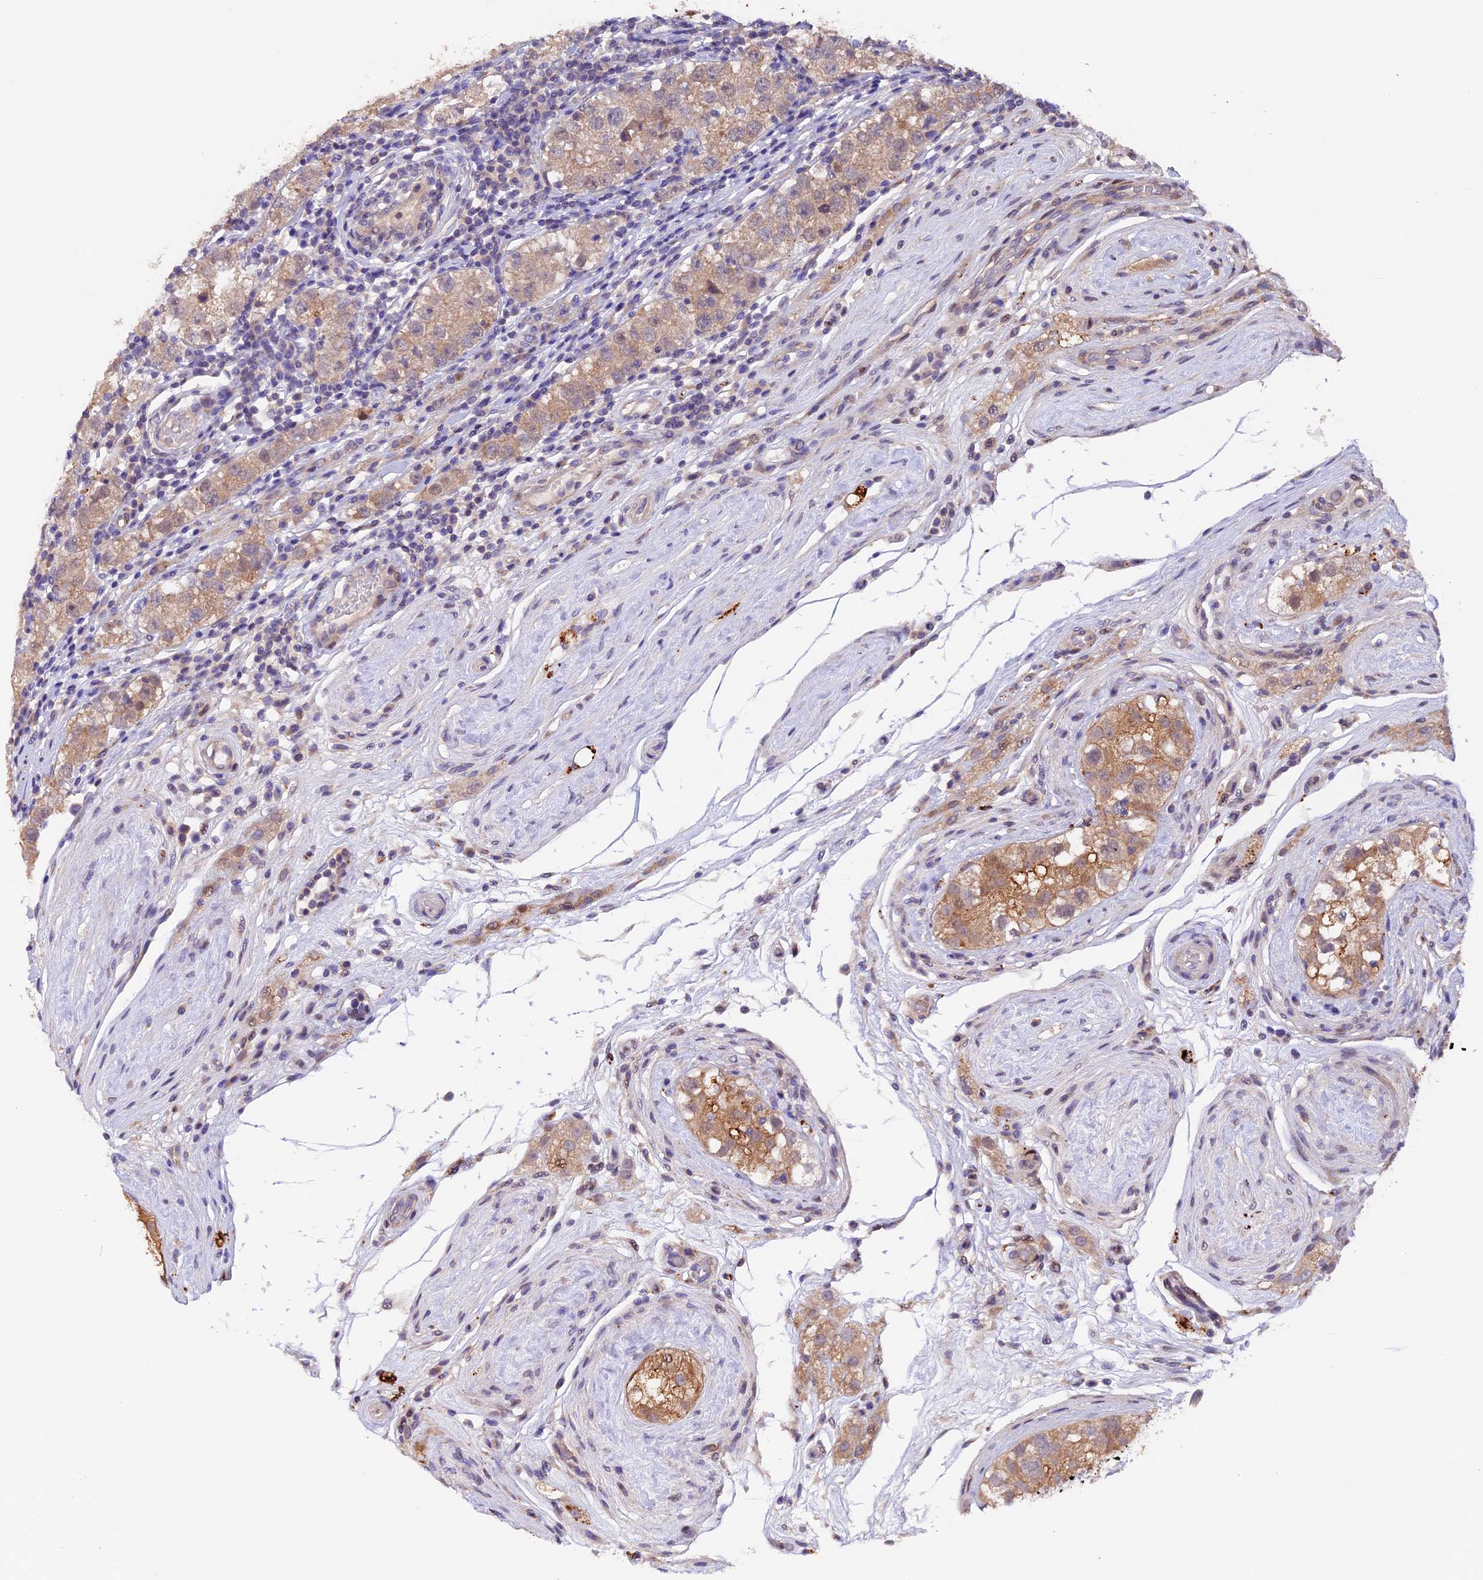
{"staining": {"intensity": "weak", "quantity": ">75%", "location": "cytoplasmic/membranous"}, "tissue": "testis cancer", "cell_type": "Tumor cells", "image_type": "cancer", "snomed": [{"axis": "morphology", "description": "Seminoma, NOS"}, {"axis": "topography", "description": "Testis"}], "caption": "Immunohistochemistry (IHC) photomicrograph of human testis cancer stained for a protein (brown), which displays low levels of weak cytoplasmic/membranous expression in approximately >75% of tumor cells.", "gene": "NCK2", "patient": {"sex": "male", "age": 34}}